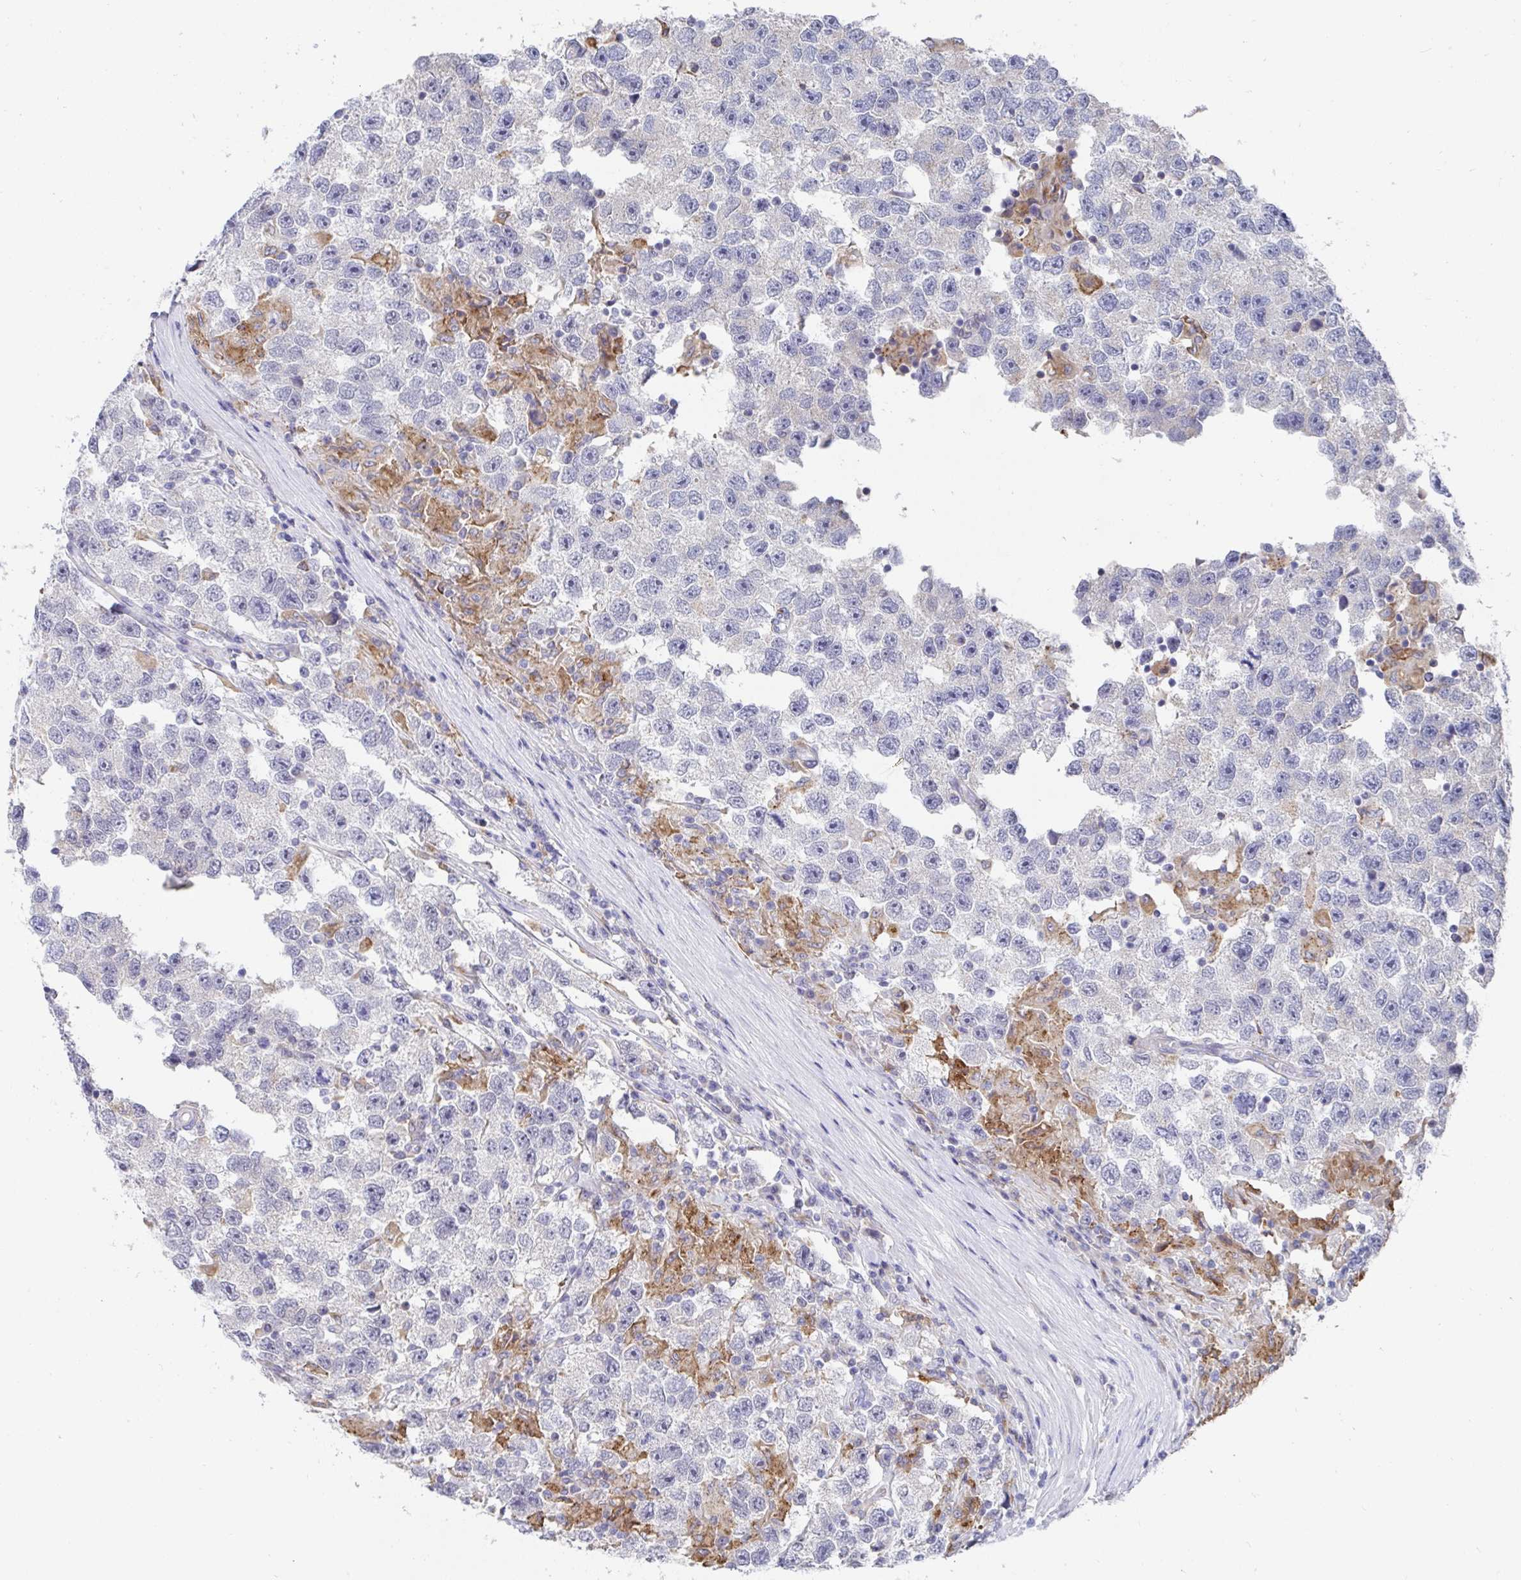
{"staining": {"intensity": "negative", "quantity": "none", "location": "none"}, "tissue": "testis cancer", "cell_type": "Tumor cells", "image_type": "cancer", "snomed": [{"axis": "morphology", "description": "Seminoma, NOS"}, {"axis": "topography", "description": "Testis"}], "caption": "The histopathology image shows no significant expression in tumor cells of testis cancer (seminoma). (Brightfield microscopy of DAB (3,3'-diaminobenzidine) immunohistochemistry (IHC) at high magnification).", "gene": "TAS2R39", "patient": {"sex": "male", "age": 26}}